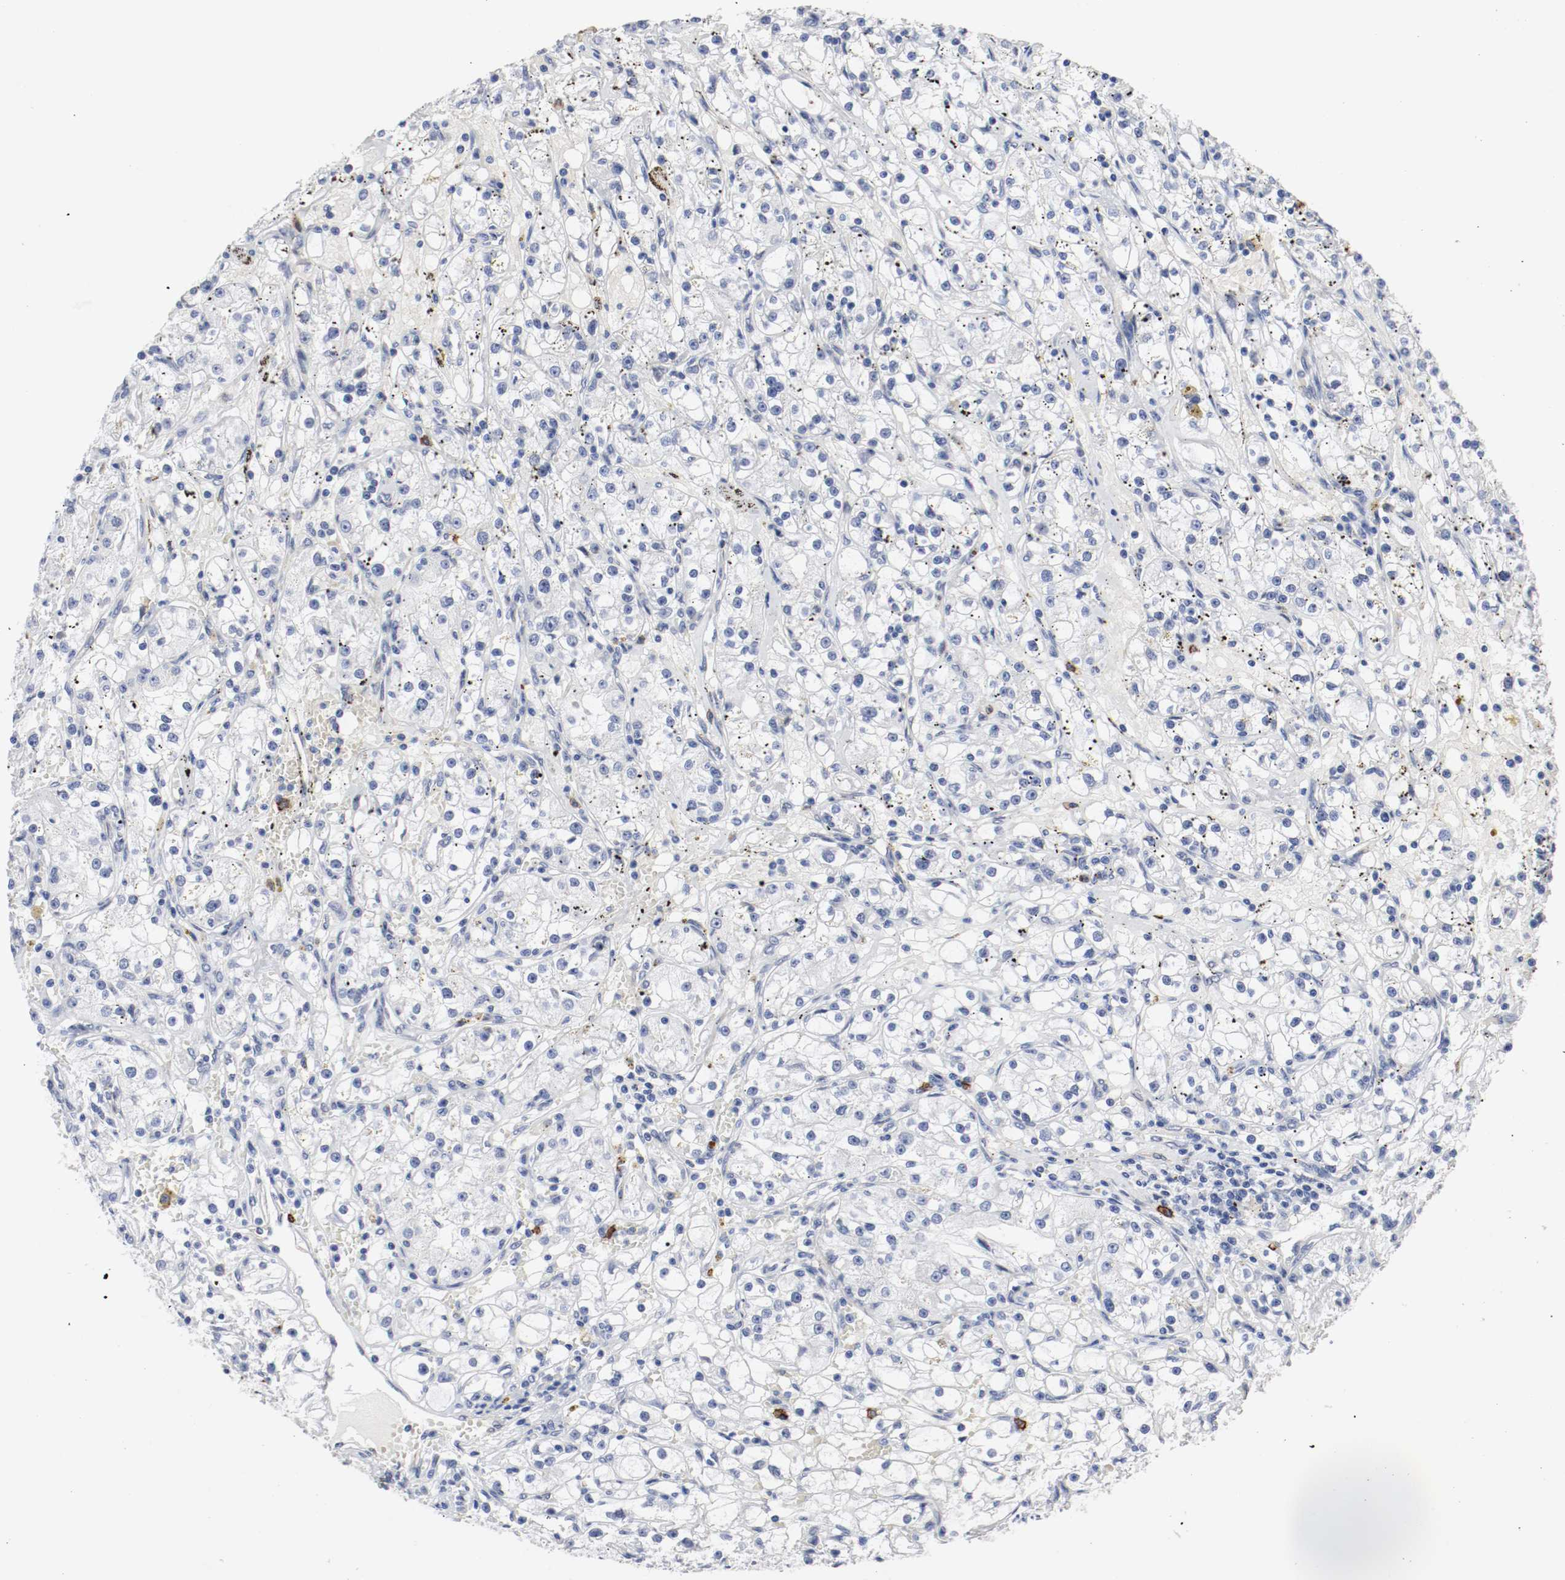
{"staining": {"intensity": "negative", "quantity": "none", "location": "none"}, "tissue": "renal cancer", "cell_type": "Tumor cells", "image_type": "cancer", "snomed": [{"axis": "morphology", "description": "Adenocarcinoma, NOS"}, {"axis": "topography", "description": "Kidney"}], "caption": "This is a histopathology image of IHC staining of renal cancer, which shows no staining in tumor cells. The staining was performed using DAB (3,3'-diaminobenzidine) to visualize the protein expression in brown, while the nuclei were stained in blue with hematoxylin (Magnification: 20x).", "gene": "KIT", "patient": {"sex": "male", "age": 56}}